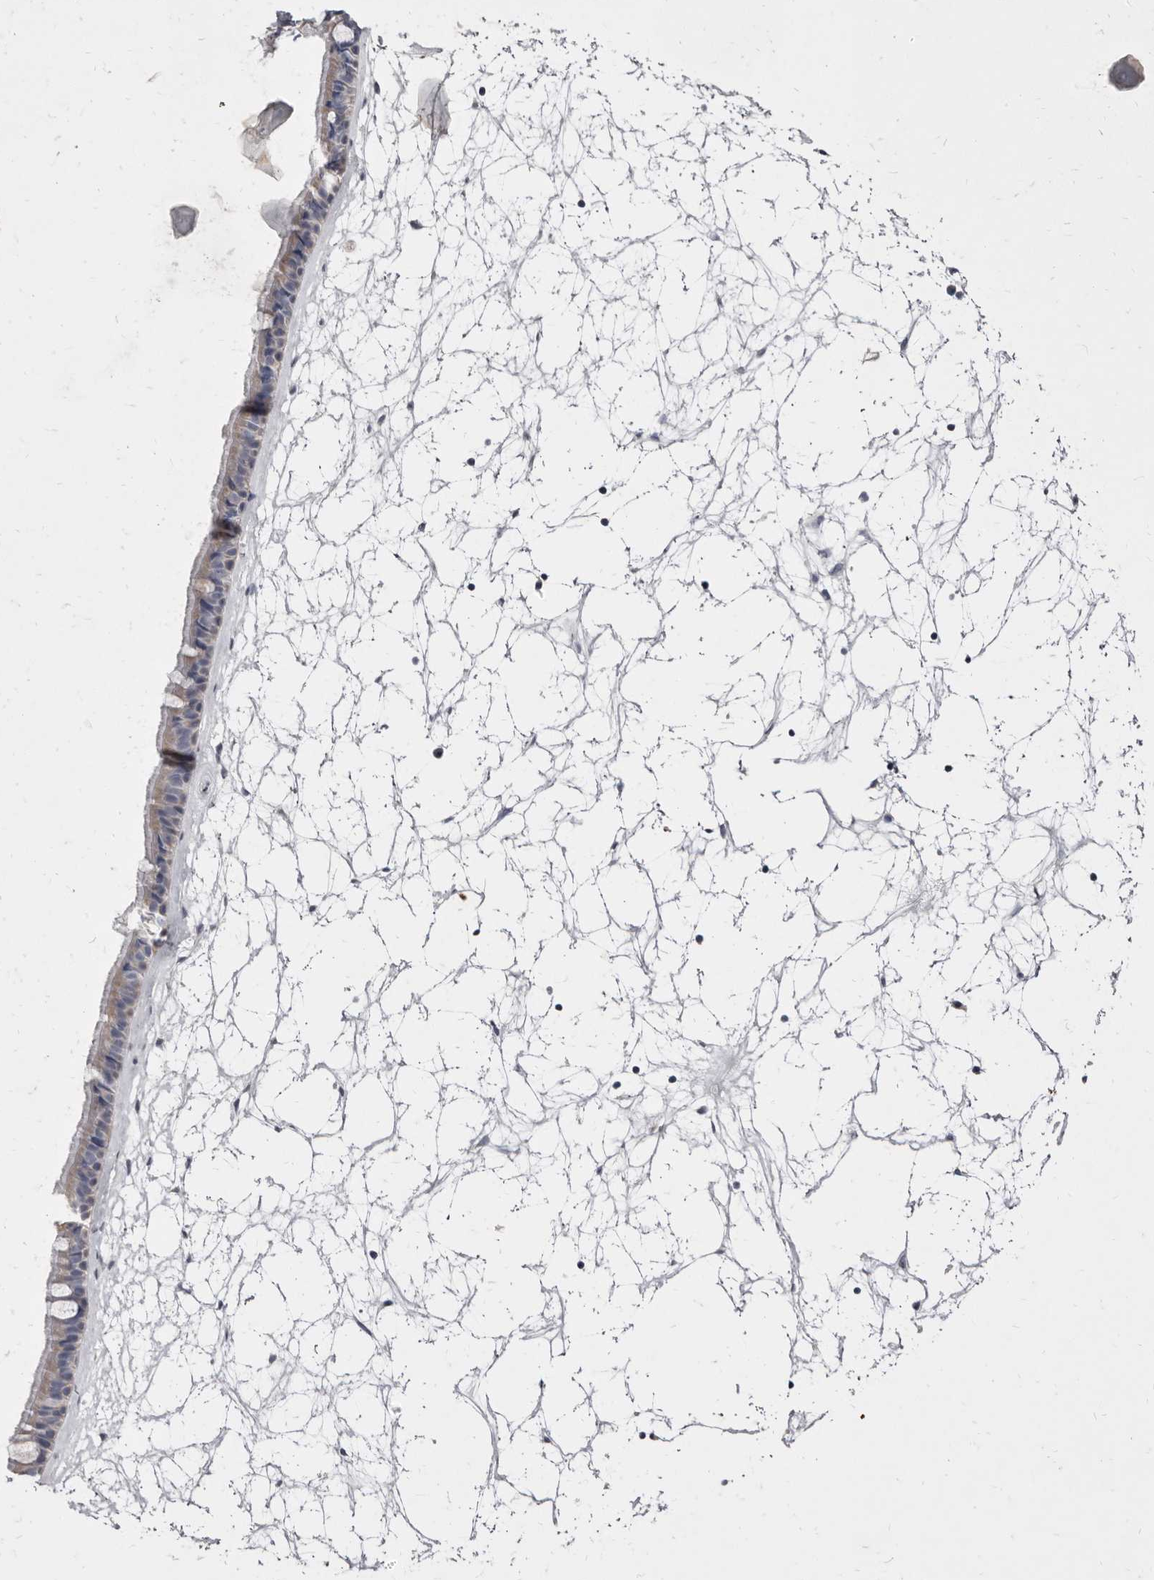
{"staining": {"intensity": "weak", "quantity": "<25%", "location": "cytoplasmic/membranous"}, "tissue": "nasopharynx", "cell_type": "Respiratory epithelial cells", "image_type": "normal", "snomed": [{"axis": "morphology", "description": "Normal tissue, NOS"}, {"axis": "topography", "description": "Nasopharynx"}], "caption": "Immunohistochemistry of unremarkable nasopharynx shows no positivity in respiratory epithelial cells.", "gene": "CYP2E1", "patient": {"sex": "male", "age": 64}}